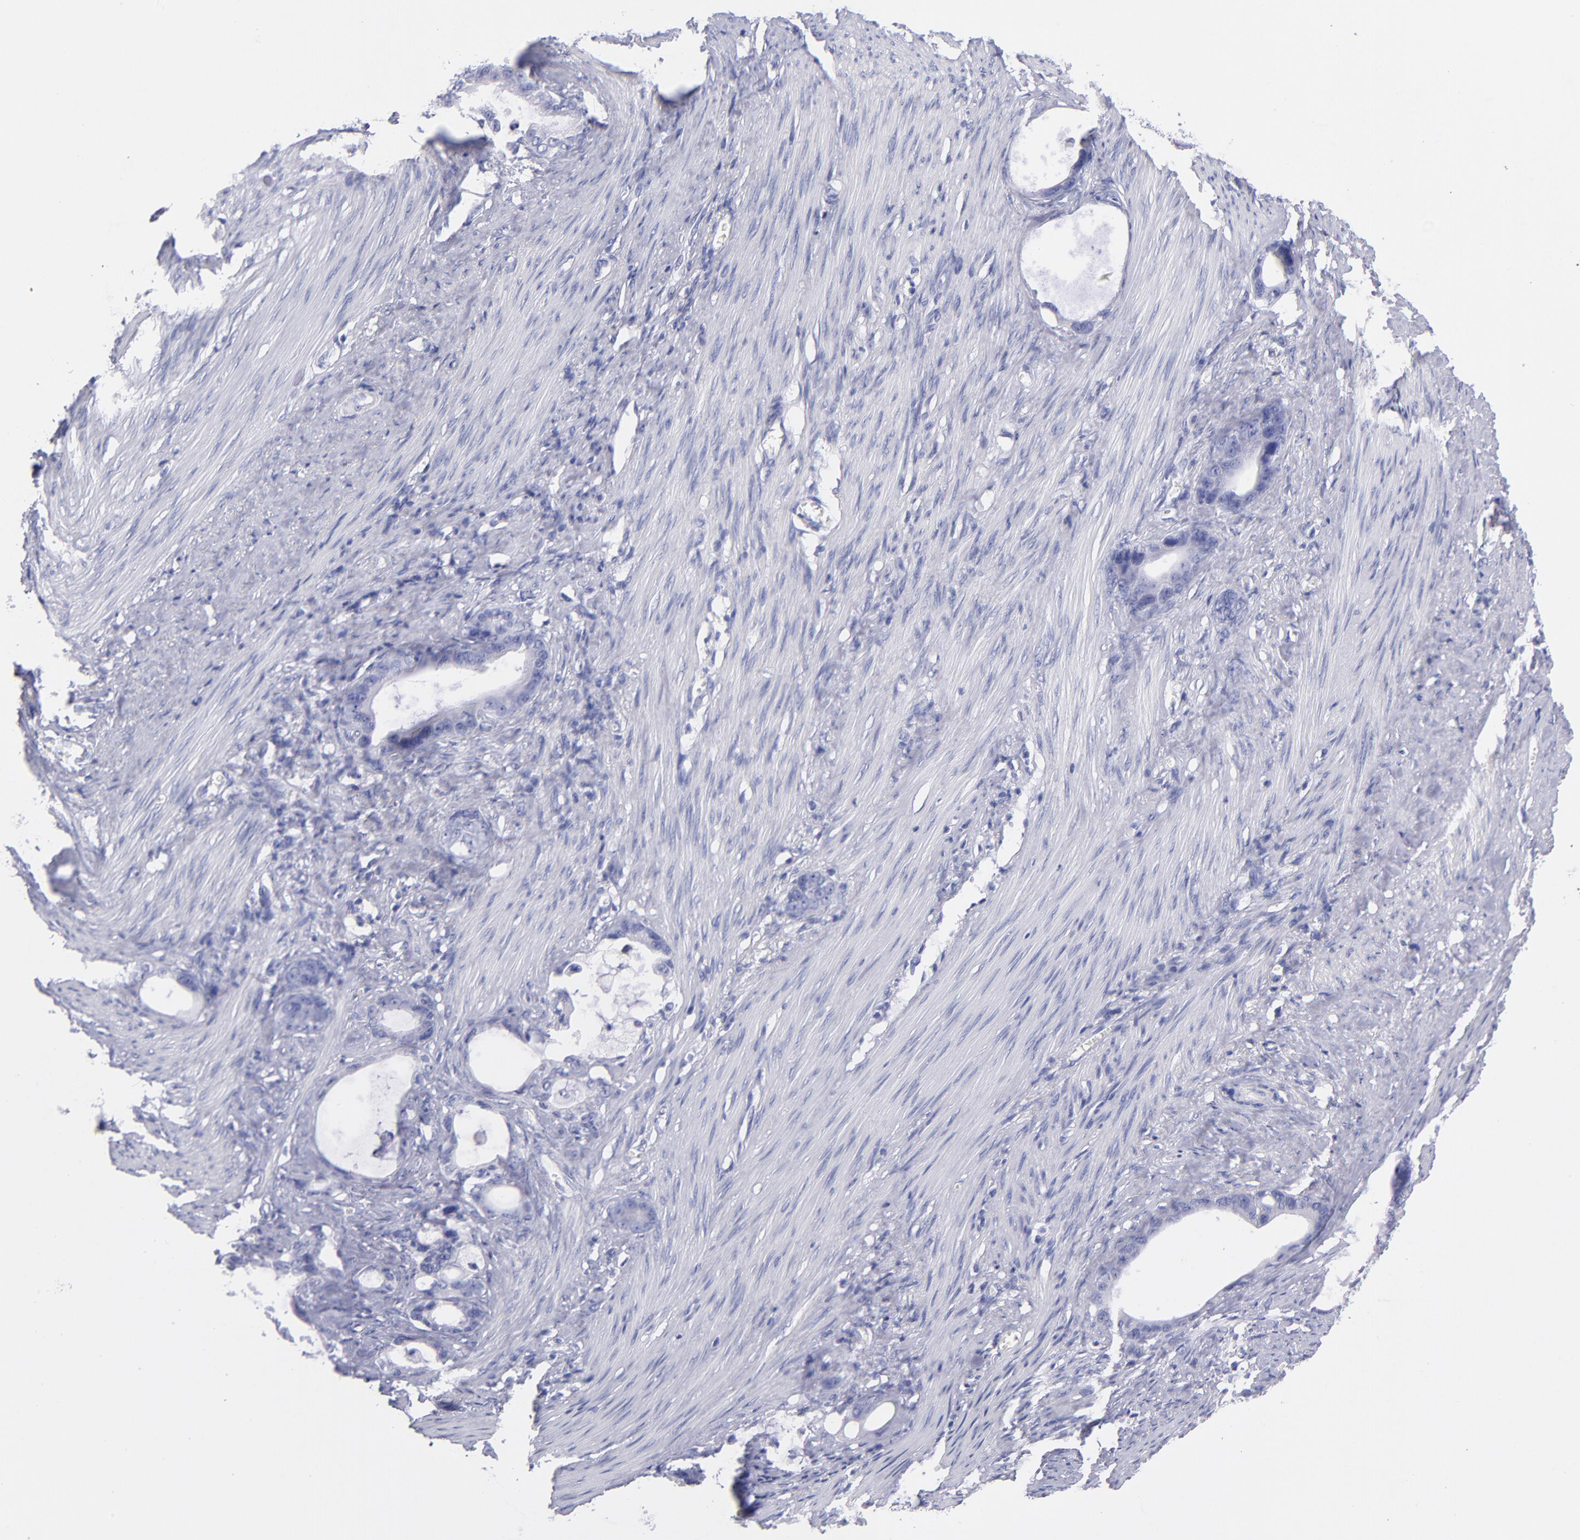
{"staining": {"intensity": "negative", "quantity": "none", "location": "none"}, "tissue": "stomach cancer", "cell_type": "Tumor cells", "image_type": "cancer", "snomed": [{"axis": "morphology", "description": "Adenocarcinoma, NOS"}, {"axis": "topography", "description": "Stomach"}], "caption": "Tumor cells show no significant protein positivity in adenocarcinoma (stomach).", "gene": "SCGN", "patient": {"sex": "female", "age": 75}}